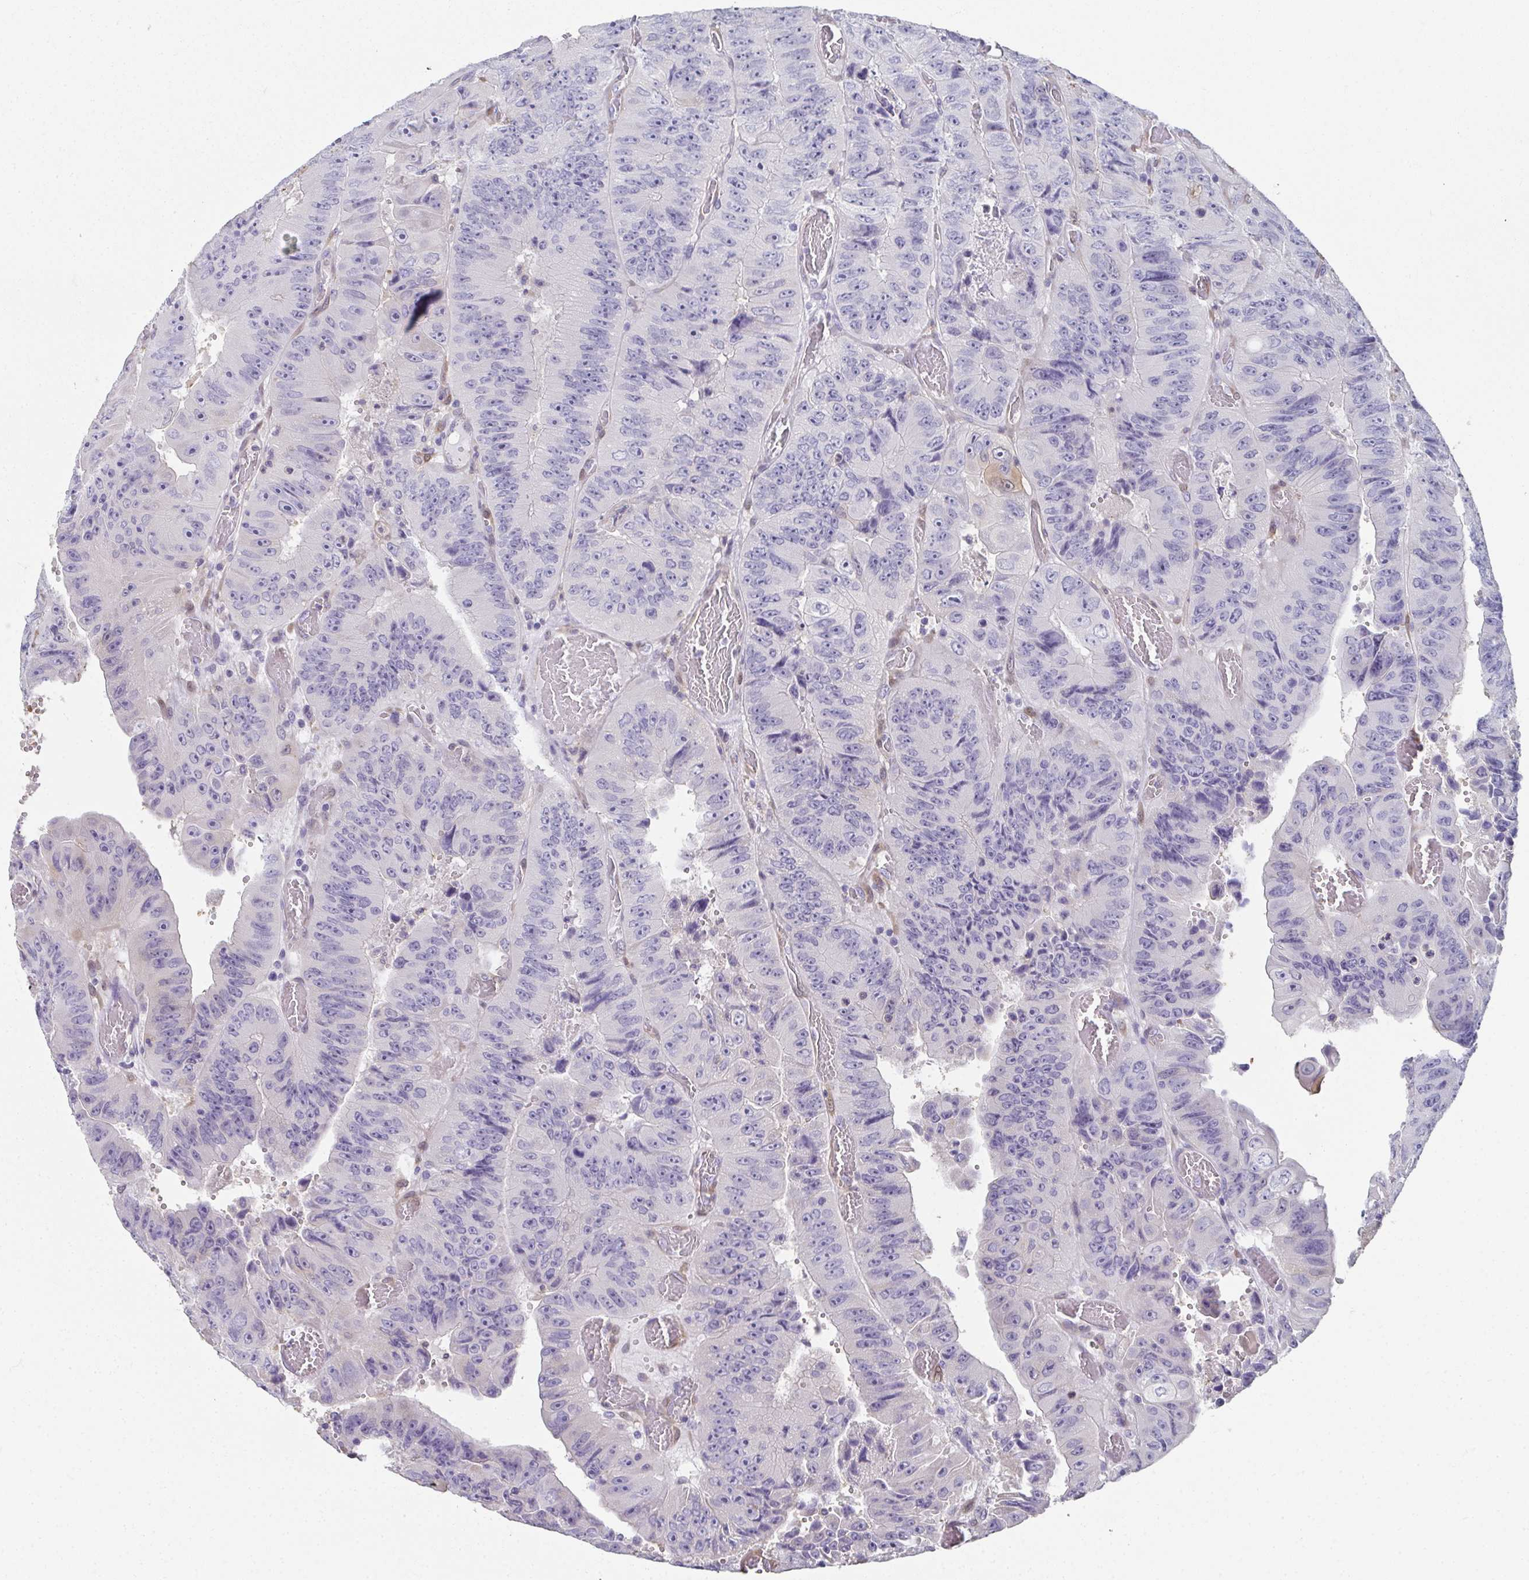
{"staining": {"intensity": "negative", "quantity": "none", "location": "none"}, "tissue": "colorectal cancer", "cell_type": "Tumor cells", "image_type": "cancer", "snomed": [{"axis": "morphology", "description": "Adenocarcinoma, NOS"}, {"axis": "topography", "description": "Colon"}], "caption": "This is a micrograph of IHC staining of colorectal cancer (adenocarcinoma), which shows no positivity in tumor cells. The staining is performed using DAB (3,3'-diaminobenzidine) brown chromogen with nuclei counter-stained in using hematoxylin.", "gene": "RBP1", "patient": {"sex": "female", "age": 84}}